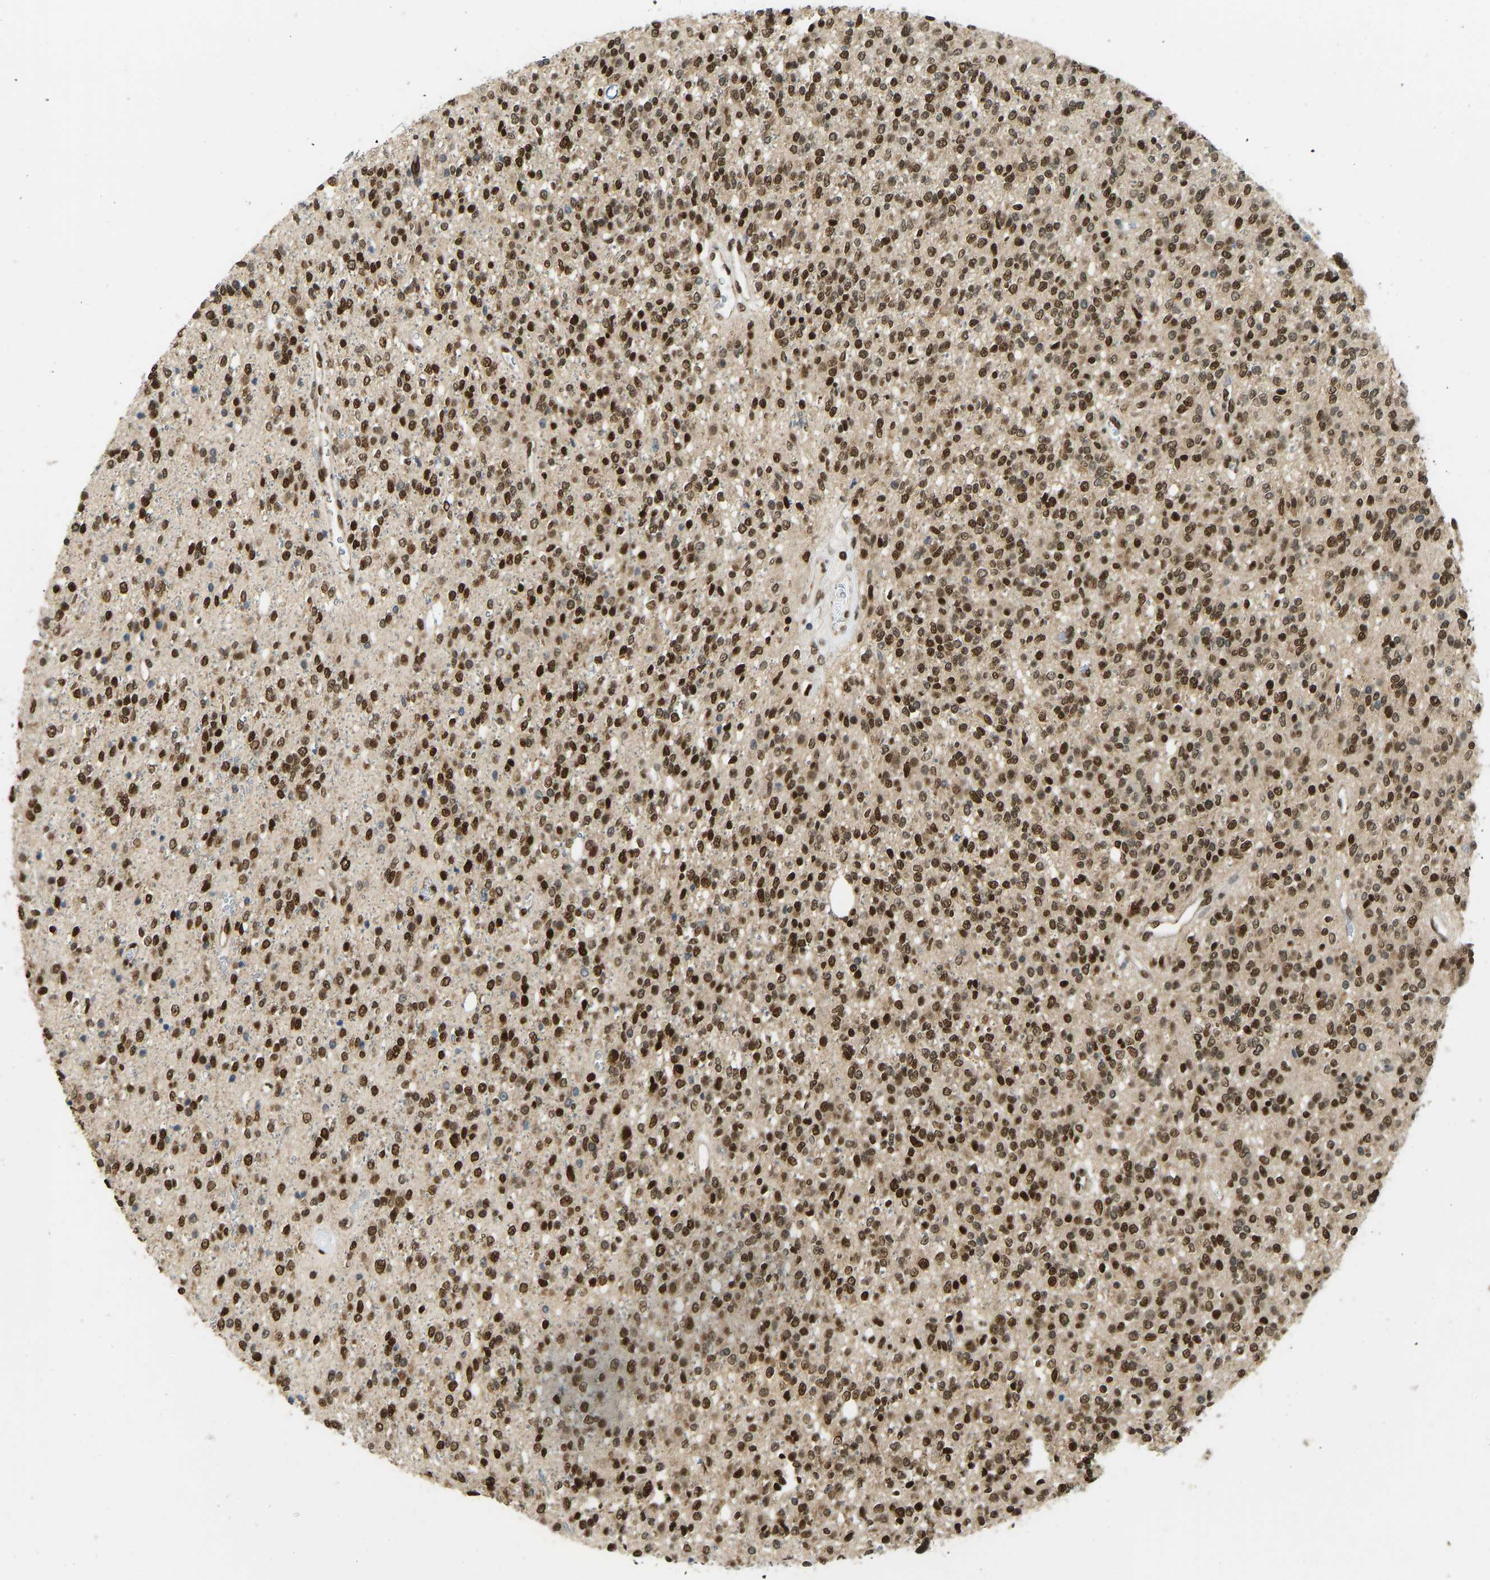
{"staining": {"intensity": "strong", "quantity": ">75%", "location": "nuclear"}, "tissue": "glioma", "cell_type": "Tumor cells", "image_type": "cancer", "snomed": [{"axis": "morphology", "description": "Glioma, malignant, High grade"}, {"axis": "topography", "description": "Brain"}], "caption": "A brown stain shows strong nuclear positivity of a protein in human glioma tumor cells.", "gene": "ZSCAN20", "patient": {"sex": "male", "age": 34}}